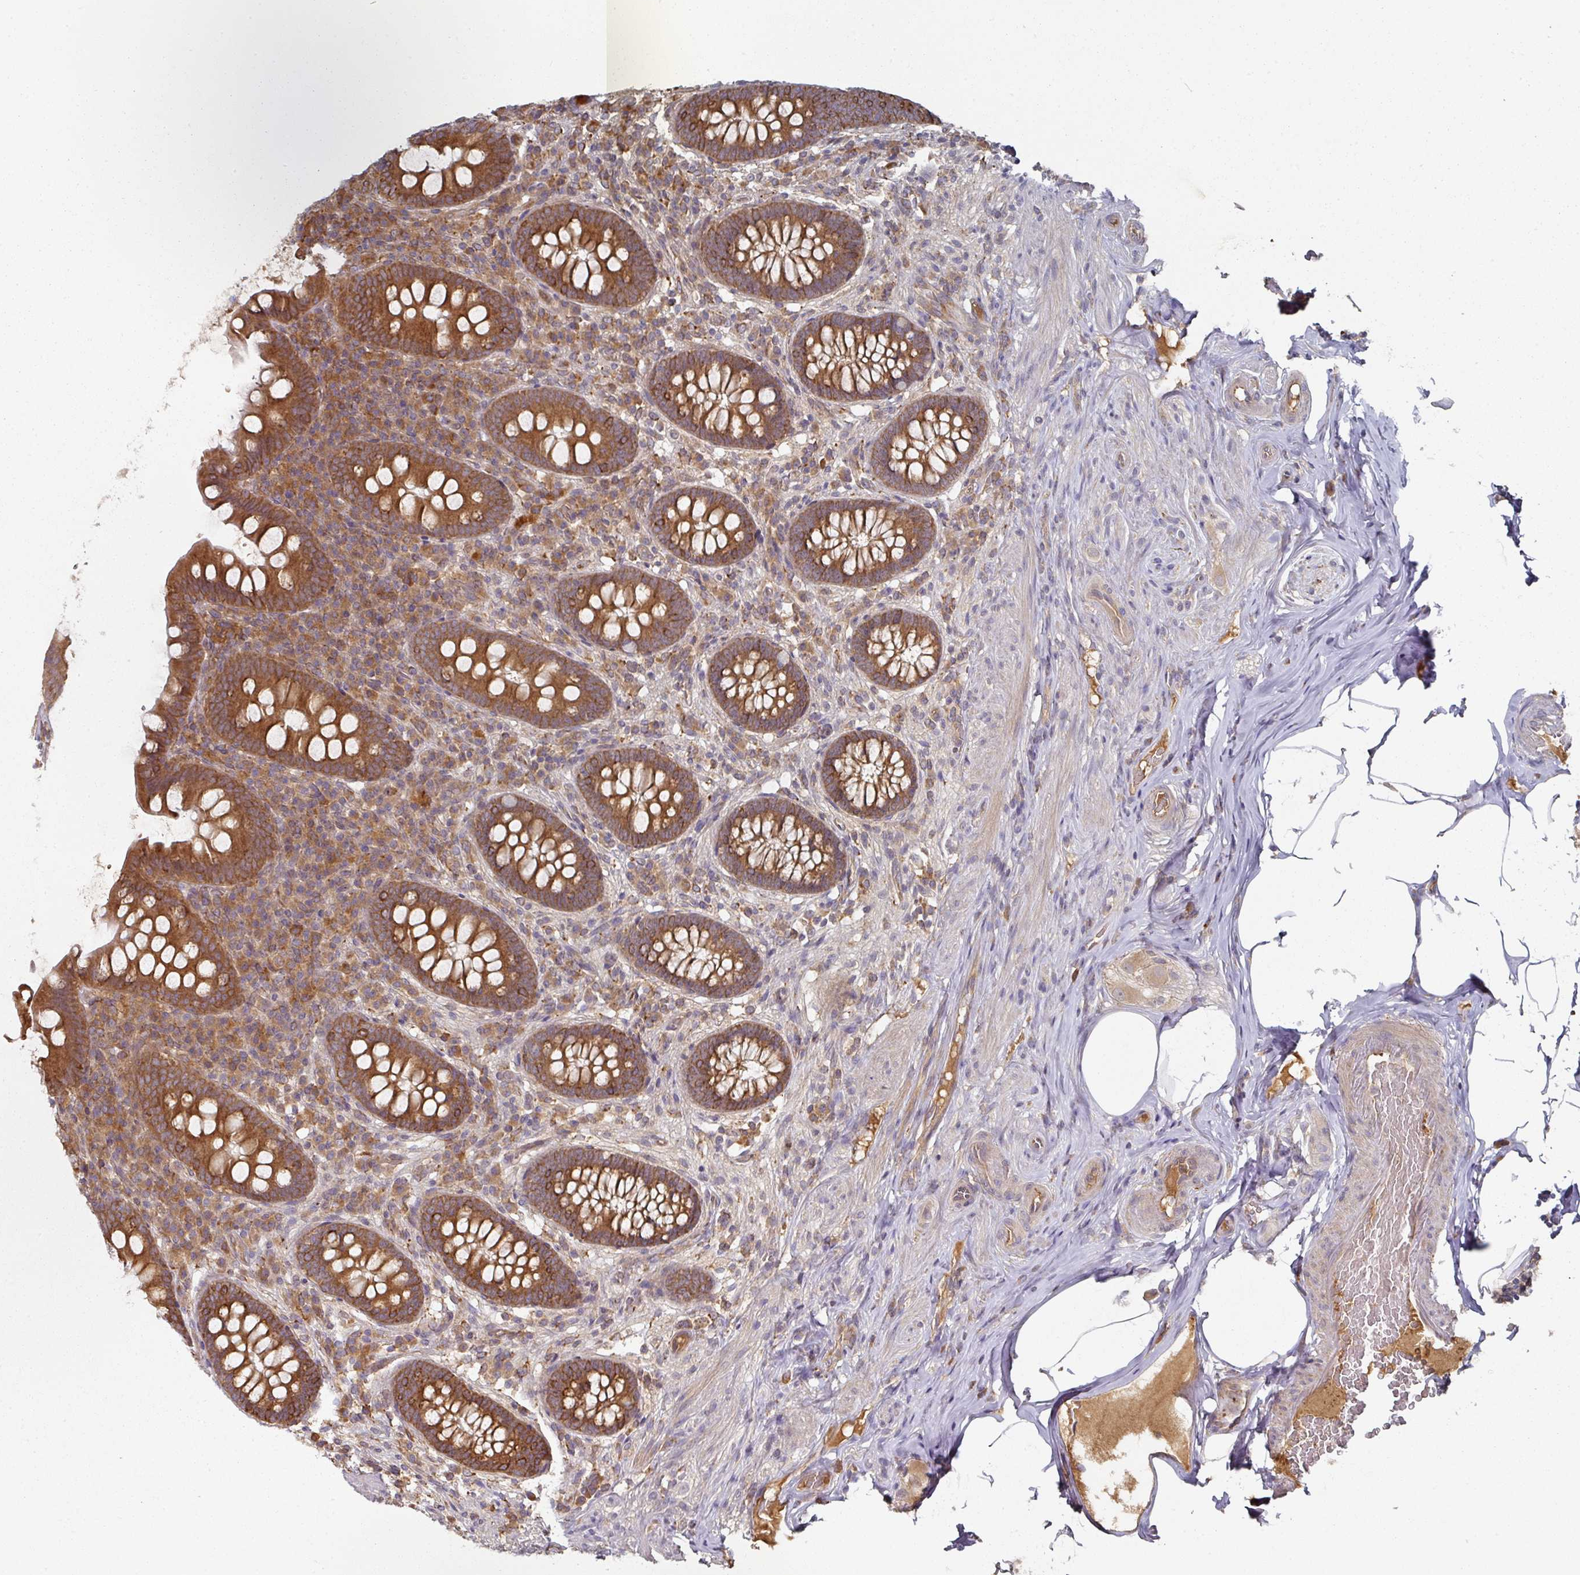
{"staining": {"intensity": "strong", "quantity": ">75%", "location": "cytoplasmic/membranous"}, "tissue": "appendix", "cell_type": "Glandular cells", "image_type": "normal", "snomed": [{"axis": "morphology", "description": "Normal tissue, NOS"}, {"axis": "topography", "description": "Appendix"}], "caption": "IHC of normal human appendix displays high levels of strong cytoplasmic/membranous positivity in approximately >75% of glandular cells. The staining is performed using DAB (3,3'-diaminobenzidine) brown chromogen to label protein expression. The nuclei are counter-stained blue using hematoxylin.", "gene": "CEP95", "patient": {"sex": "male", "age": 71}}